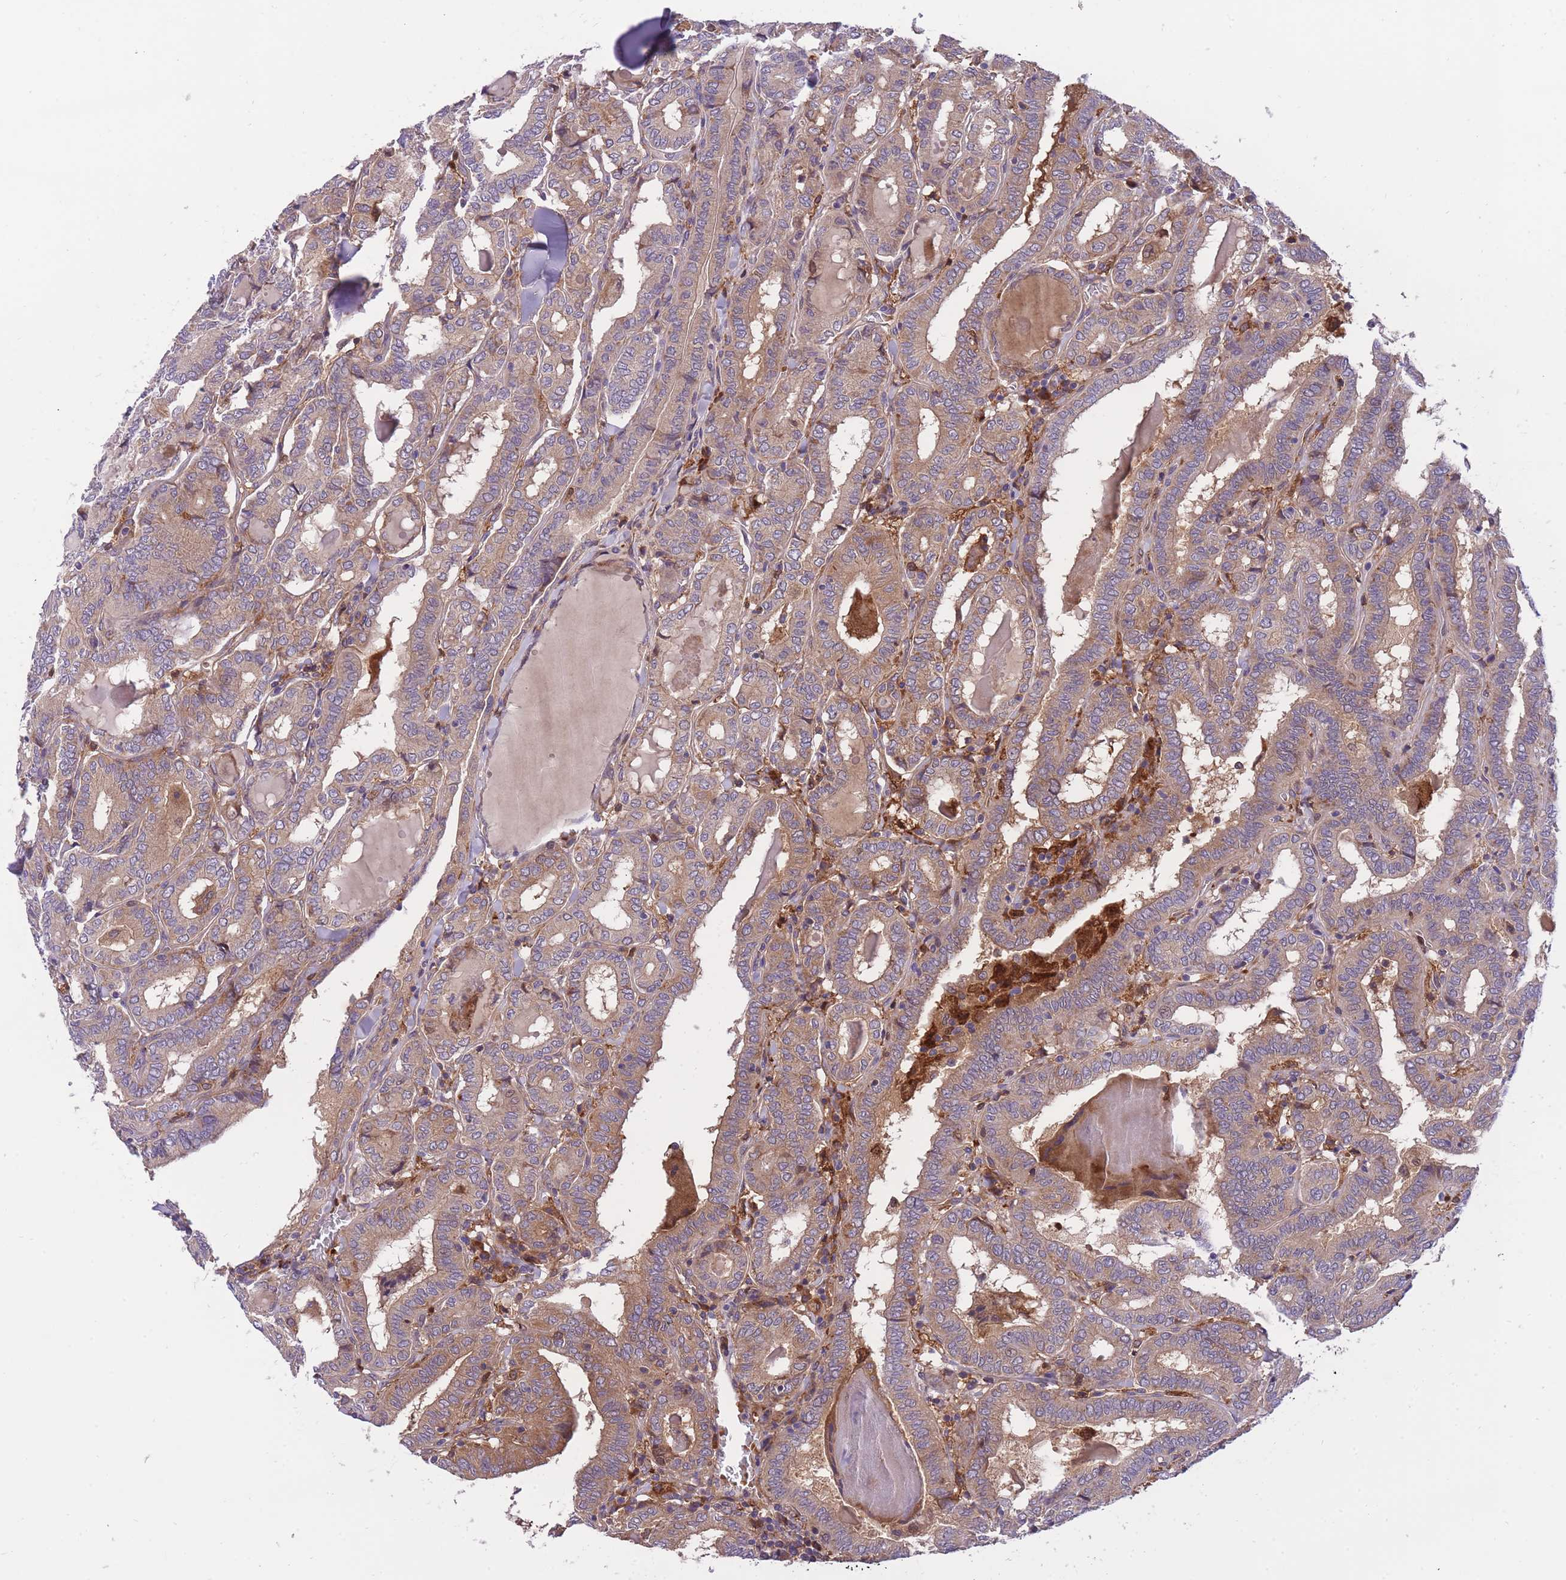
{"staining": {"intensity": "weak", "quantity": "25%-75%", "location": "cytoplasmic/membranous"}, "tissue": "thyroid cancer", "cell_type": "Tumor cells", "image_type": "cancer", "snomed": [{"axis": "morphology", "description": "Papillary adenocarcinoma, NOS"}, {"axis": "topography", "description": "Thyroid gland"}], "caption": "Tumor cells demonstrate weak cytoplasmic/membranous staining in about 25%-75% of cells in thyroid papillary adenocarcinoma. The staining is performed using DAB (3,3'-diaminobenzidine) brown chromogen to label protein expression. The nuclei are counter-stained blue using hematoxylin.", "gene": "CRYGN", "patient": {"sex": "female", "age": 72}}